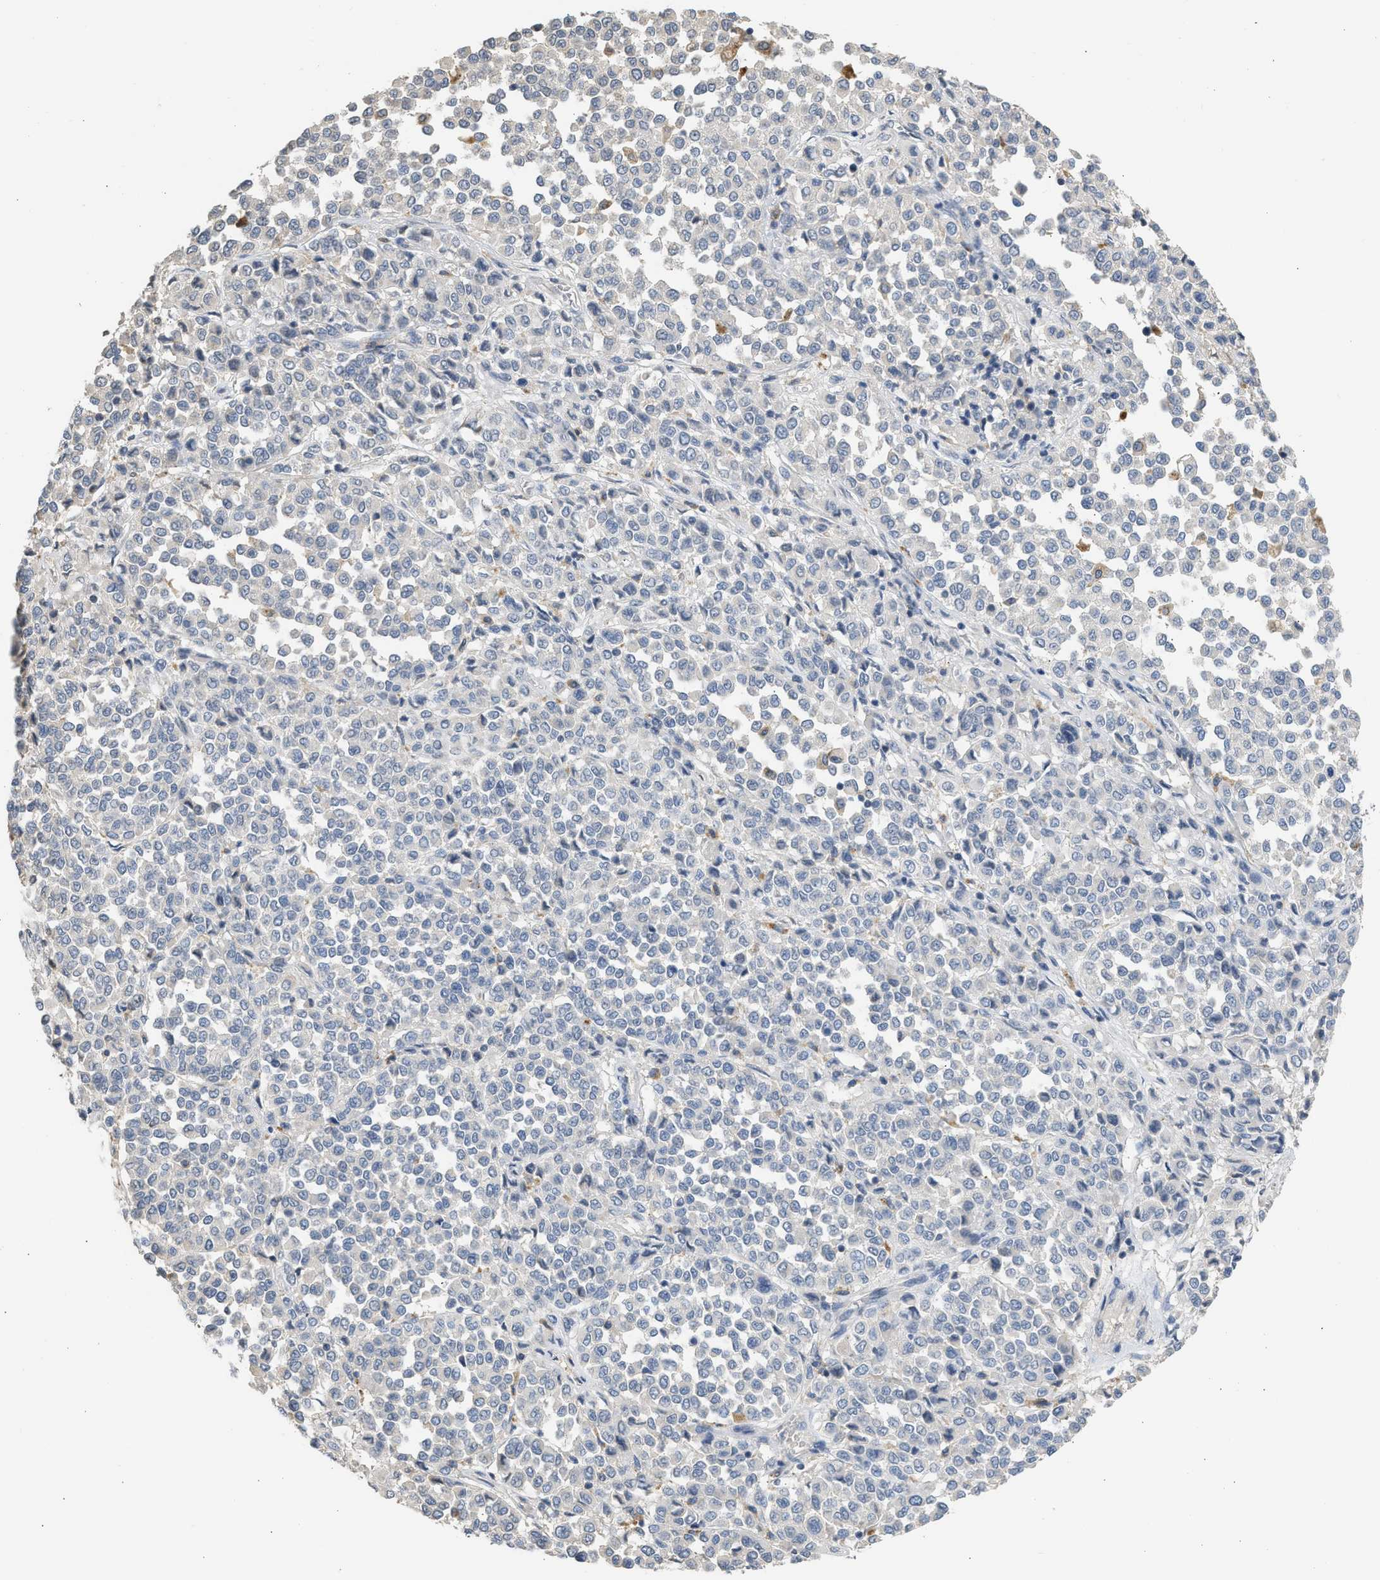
{"staining": {"intensity": "negative", "quantity": "none", "location": "none"}, "tissue": "melanoma", "cell_type": "Tumor cells", "image_type": "cancer", "snomed": [{"axis": "morphology", "description": "Malignant melanoma, Metastatic site"}, {"axis": "topography", "description": "Pancreas"}], "caption": "A photomicrograph of human melanoma is negative for staining in tumor cells.", "gene": "SULT2A1", "patient": {"sex": "female", "age": 30}}